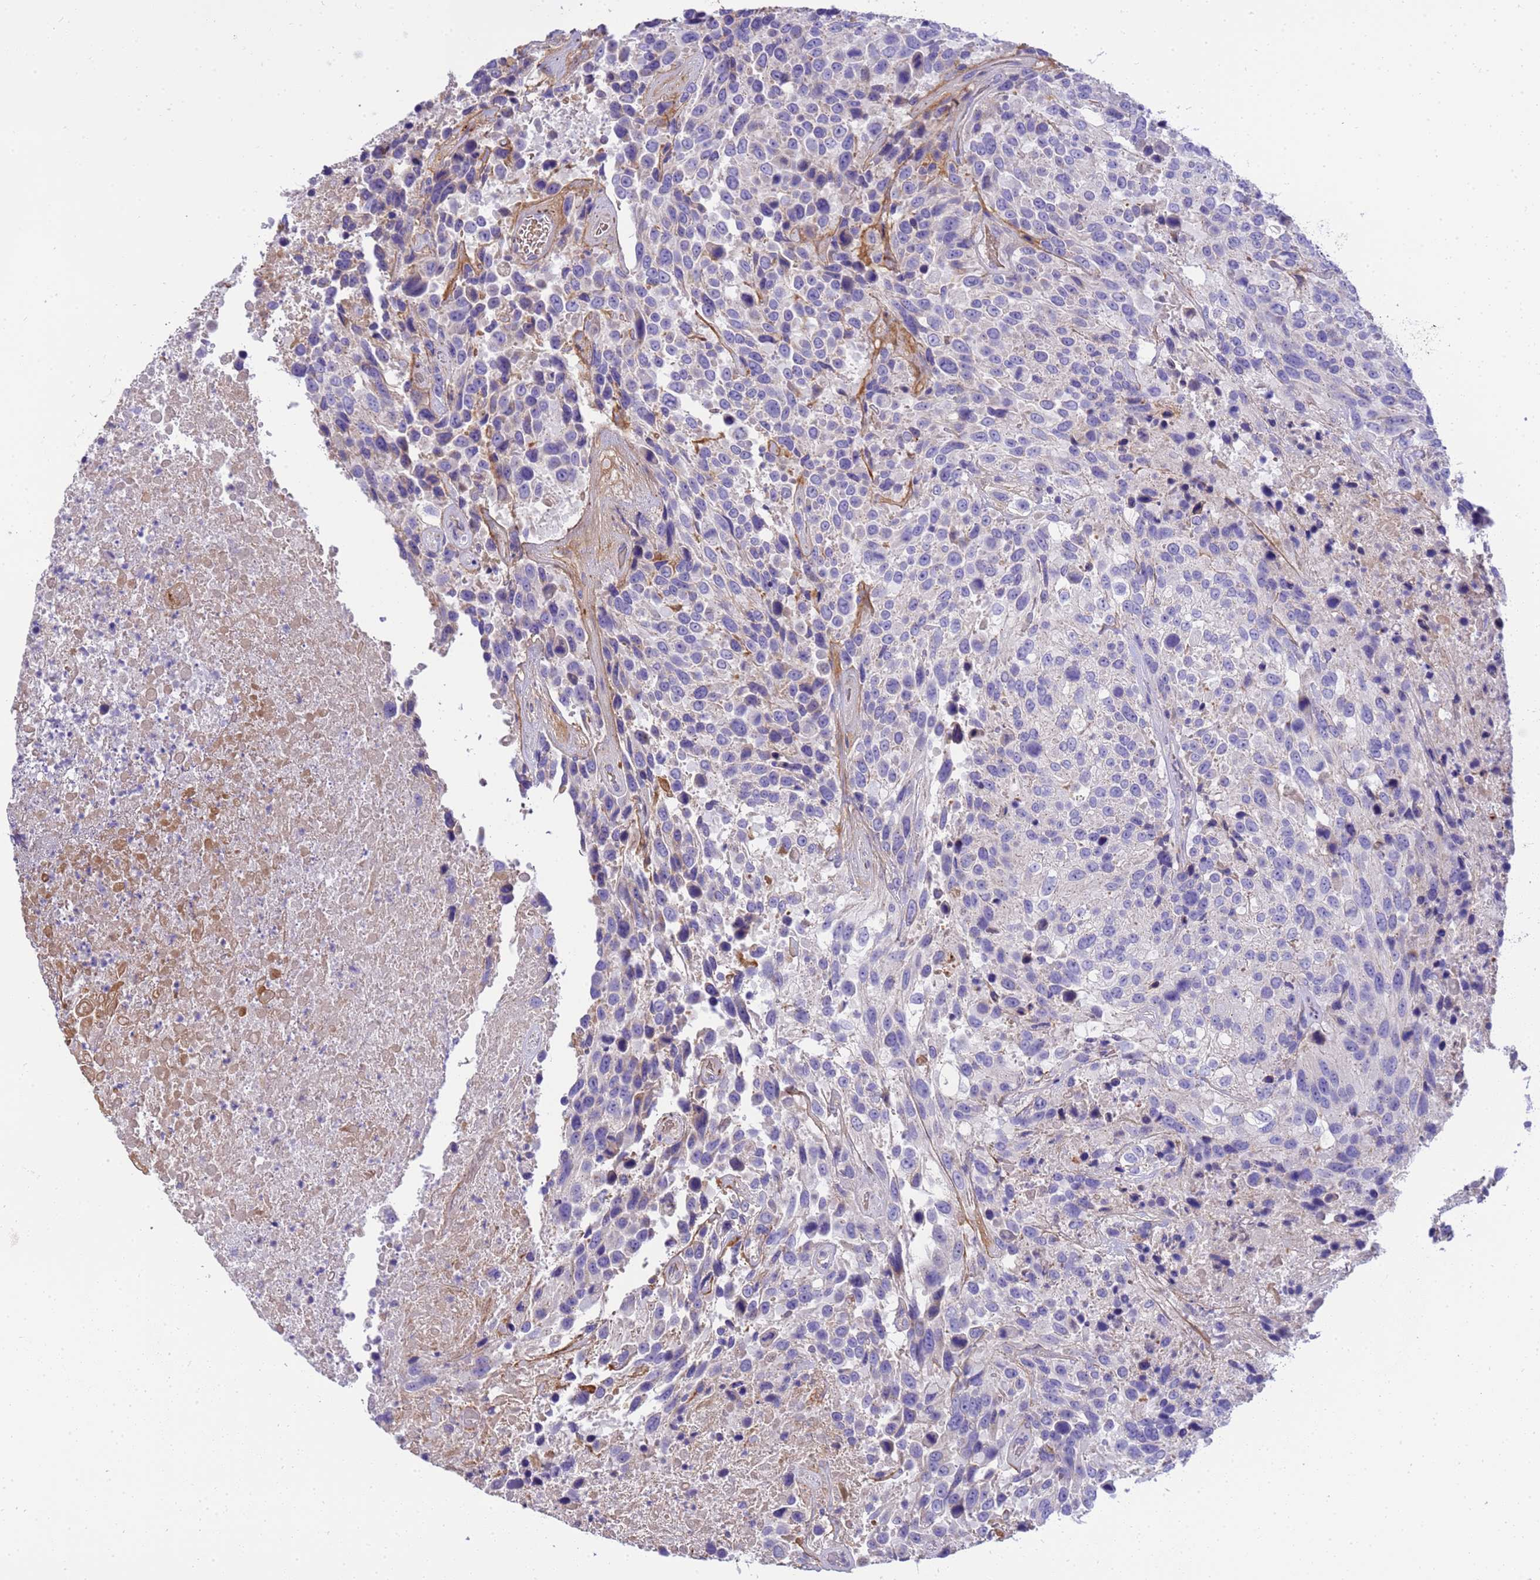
{"staining": {"intensity": "negative", "quantity": "none", "location": "none"}, "tissue": "urothelial cancer", "cell_type": "Tumor cells", "image_type": "cancer", "snomed": [{"axis": "morphology", "description": "Urothelial carcinoma, High grade"}, {"axis": "topography", "description": "Urinary bladder"}], "caption": "A histopathology image of human urothelial carcinoma (high-grade) is negative for staining in tumor cells.", "gene": "RIPPLY2", "patient": {"sex": "female", "age": 70}}